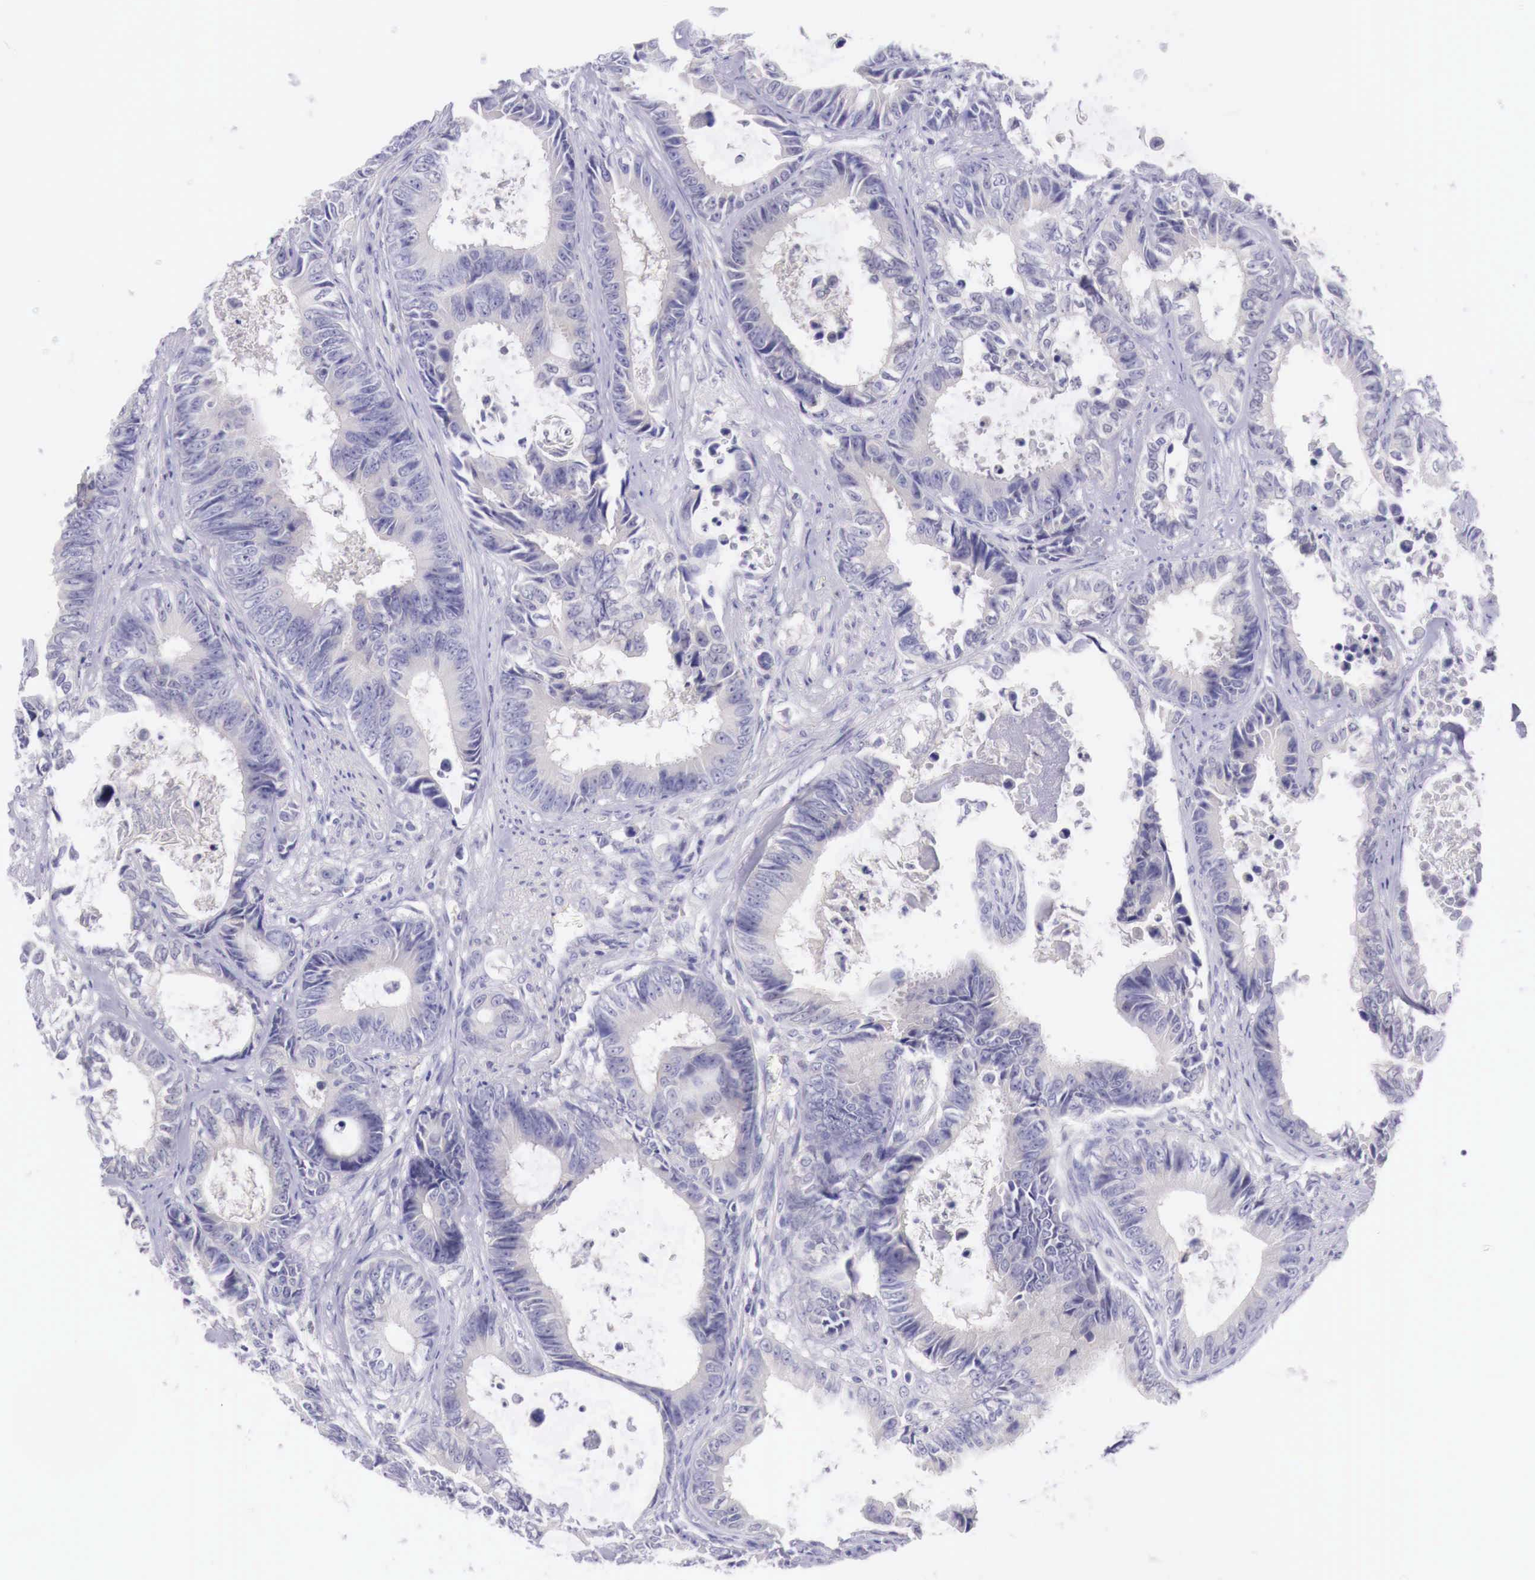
{"staining": {"intensity": "negative", "quantity": "none", "location": "none"}, "tissue": "colorectal cancer", "cell_type": "Tumor cells", "image_type": "cancer", "snomed": [{"axis": "morphology", "description": "Adenocarcinoma, NOS"}, {"axis": "topography", "description": "Rectum"}], "caption": "IHC of human colorectal cancer (adenocarcinoma) shows no expression in tumor cells.", "gene": "BCL6", "patient": {"sex": "female", "age": 98}}